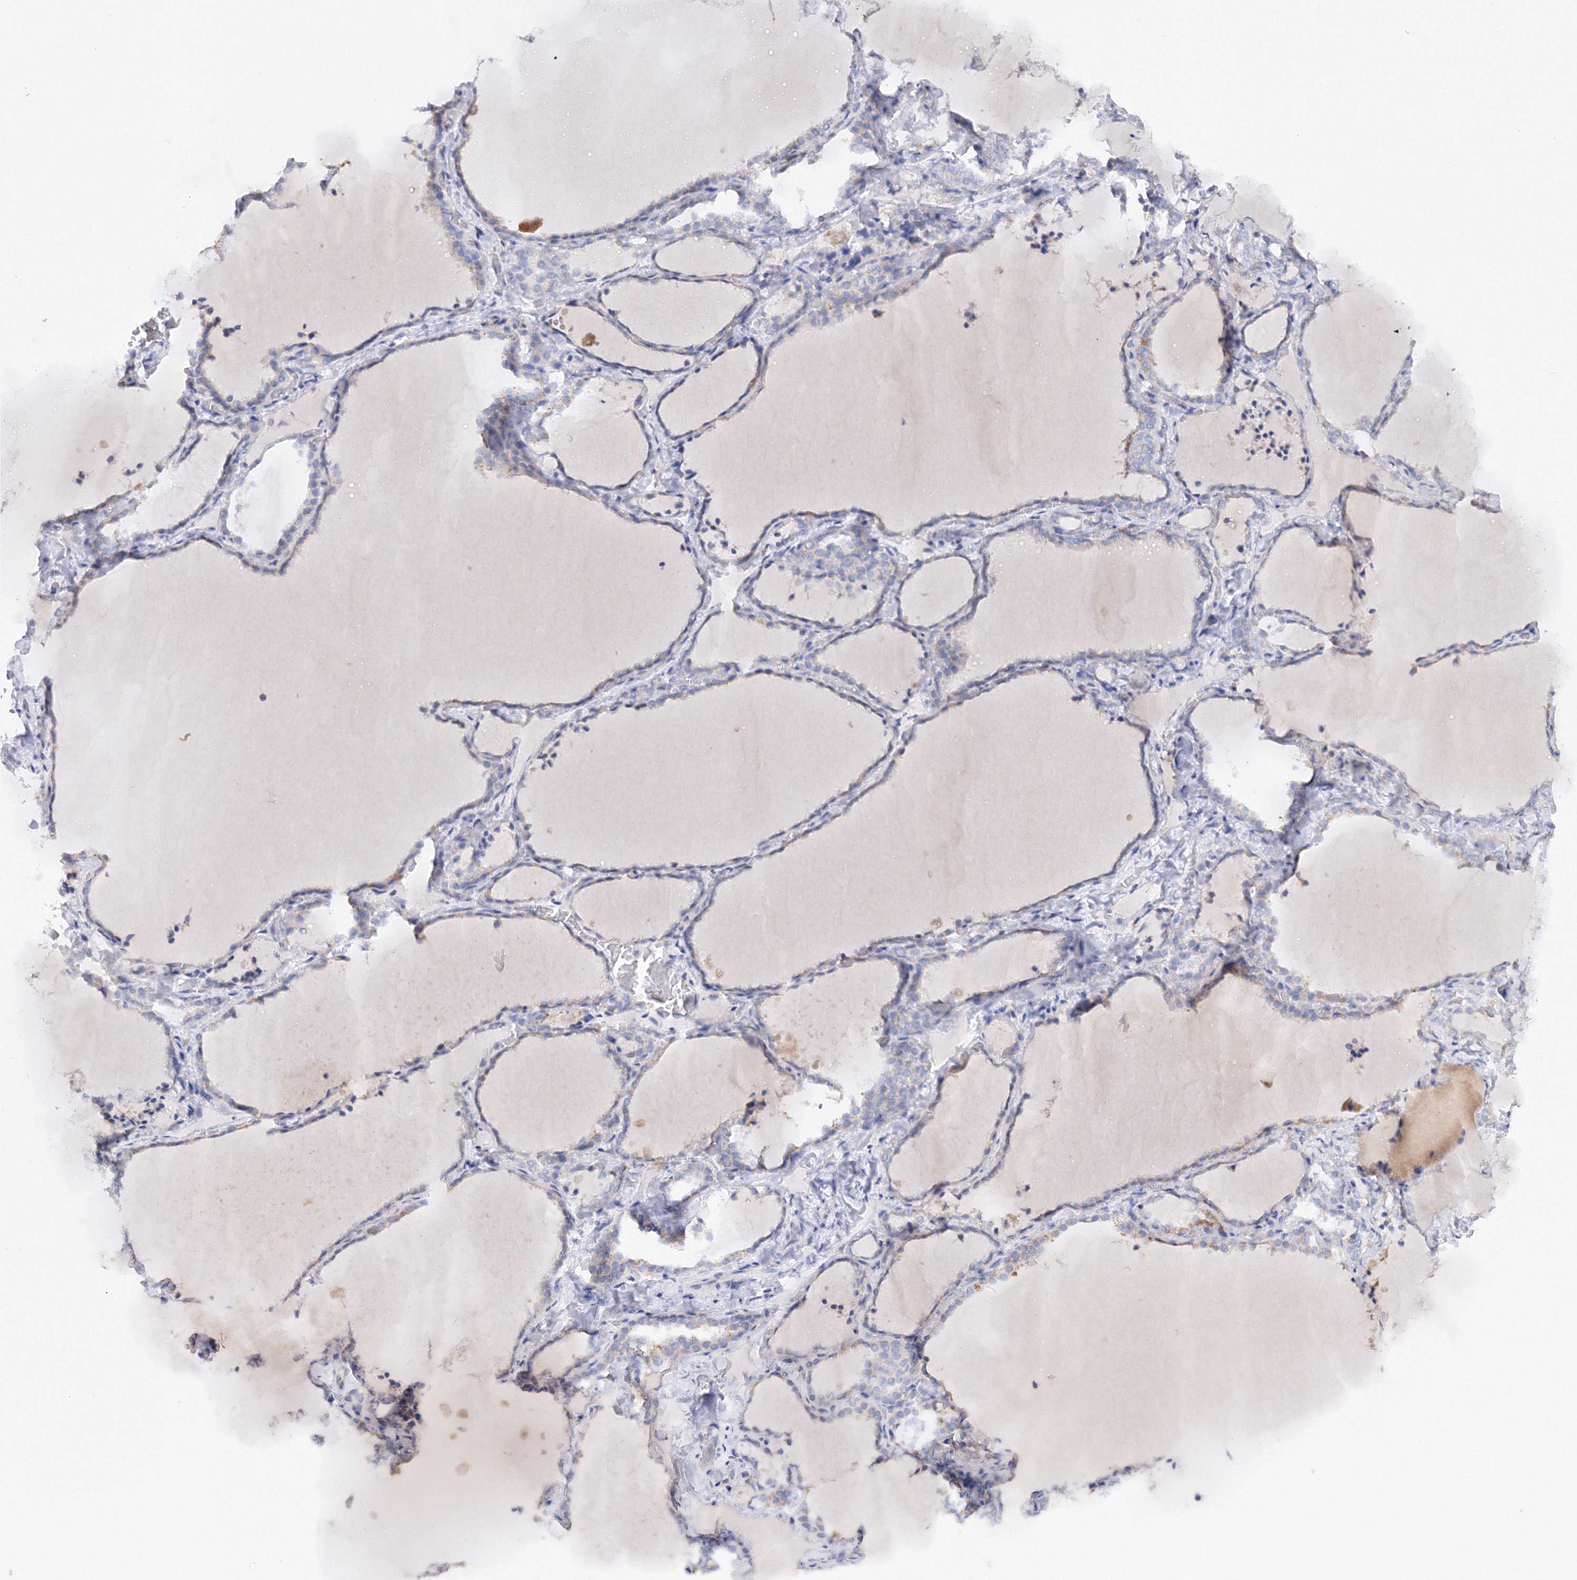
{"staining": {"intensity": "weak", "quantity": "<25%", "location": "cytoplasmic/membranous"}, "tissue": "thyroid gland", "cell_type": "Glandular cells", "image_type": "normal", "snomed": [{"axis": "morphology", "description": "Normal tissue, NOS"}, {"axis": "topography", "description": "Thyroid gland"}], "caption": "Histopathology image shows no significant protein expression in glandular cells of benign thyroid gland.", "gene": "MERTK", "patient": {"sex": "female", "age": 22}}